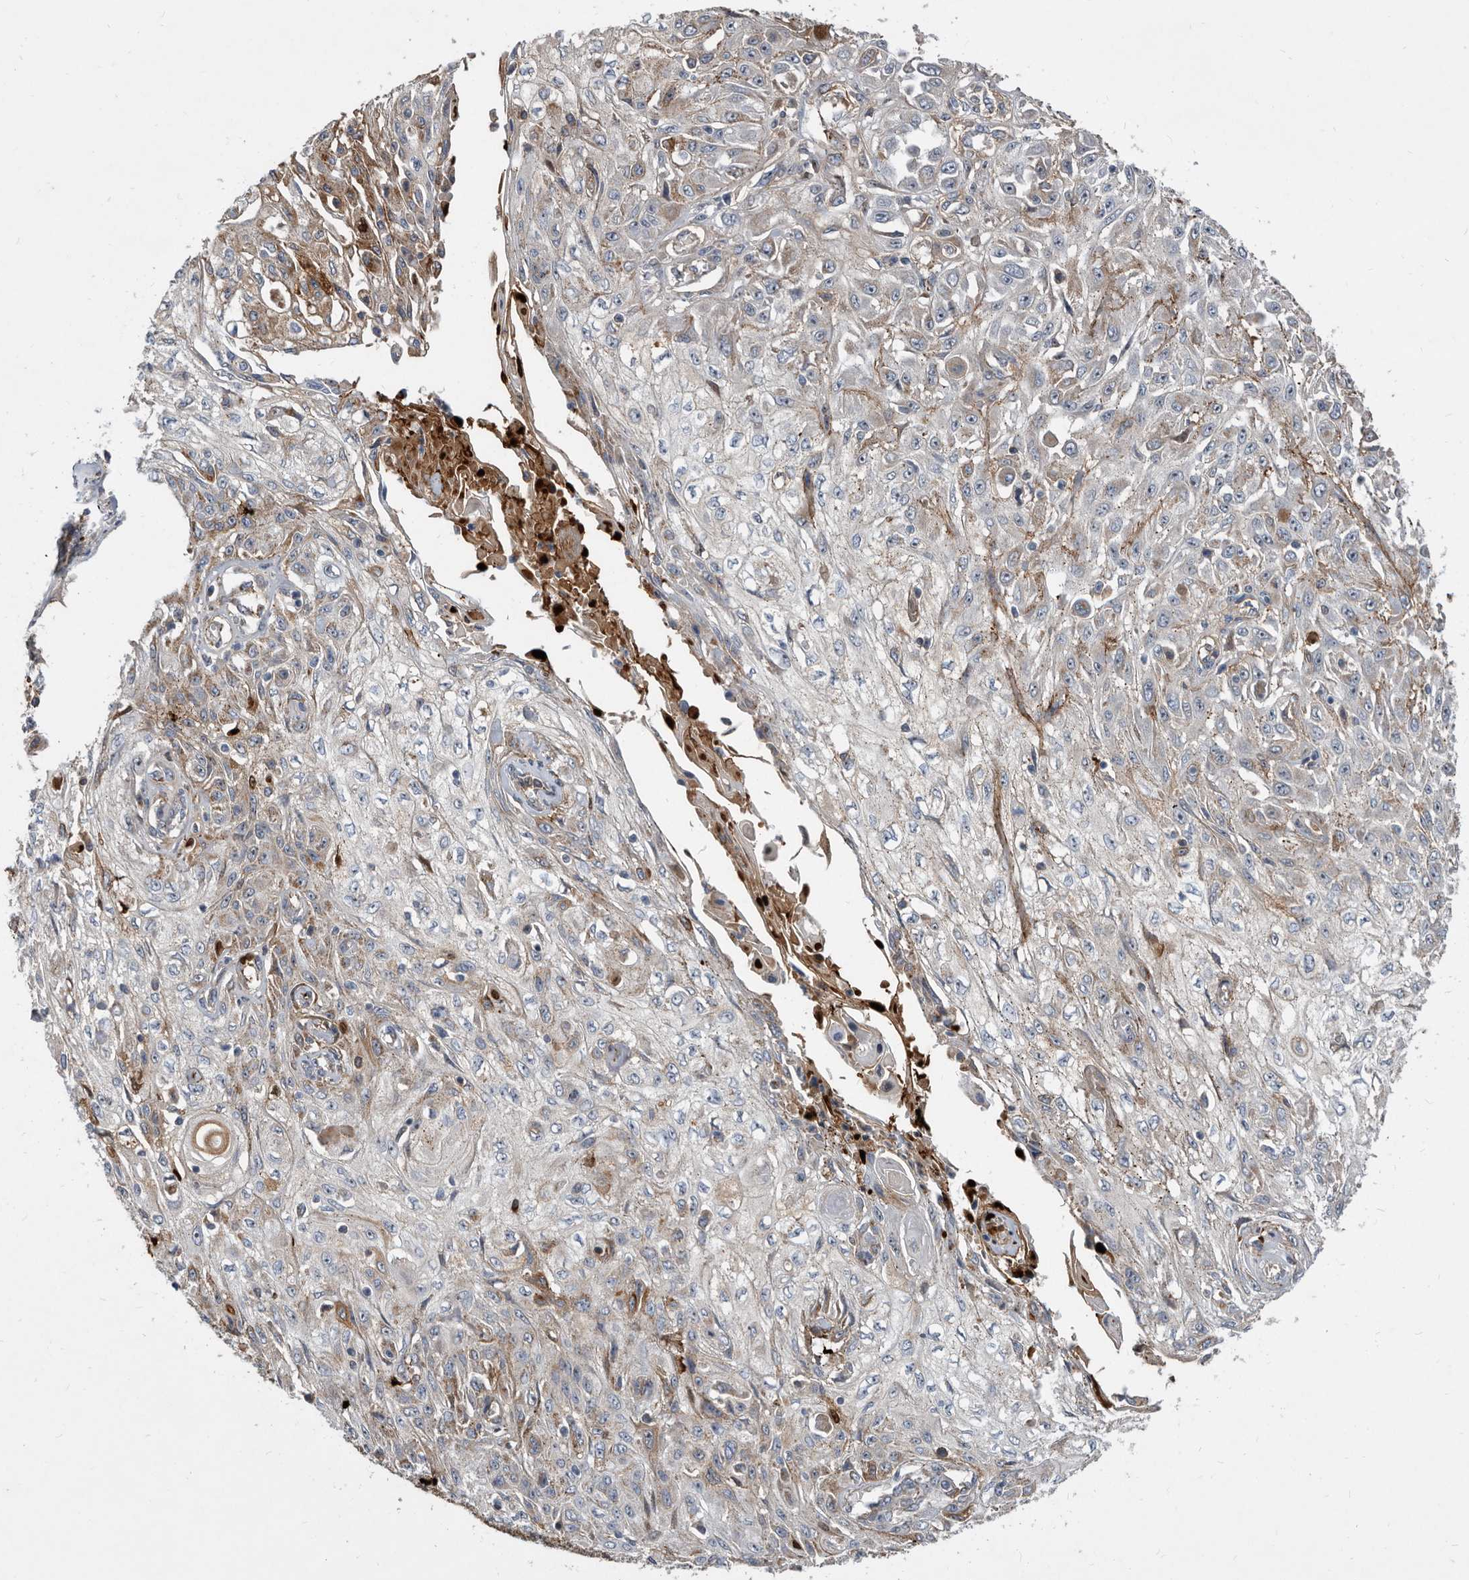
{"staining": {"intensity": "moderate", "quantity": "25%-75%", "location": "cytoplasmic/membranous"}, "tissue": "skin cancer", "cell_type": "Tumor cells", "image_type": "cancer", "snomed": [{"axis": "morphology", "description": "Squamous cell carcinoma, NOS"}, {"axis": "morphology", "description": "Squamous cell carcinoma, metastatic, NOS"}, {"axis": "topography", "description": "Skin"}, {"axis": "topography", "description": "Lymph node"}], "caption": "Moderate cytoplasmic/membranous expression for a protein is present in approximately 25%-75% of tumor cells of metastatic squamous cell carcinoma (skin) using IHC.", "gene": "PI15", "patient": {"sex": "male", "age": 75}}